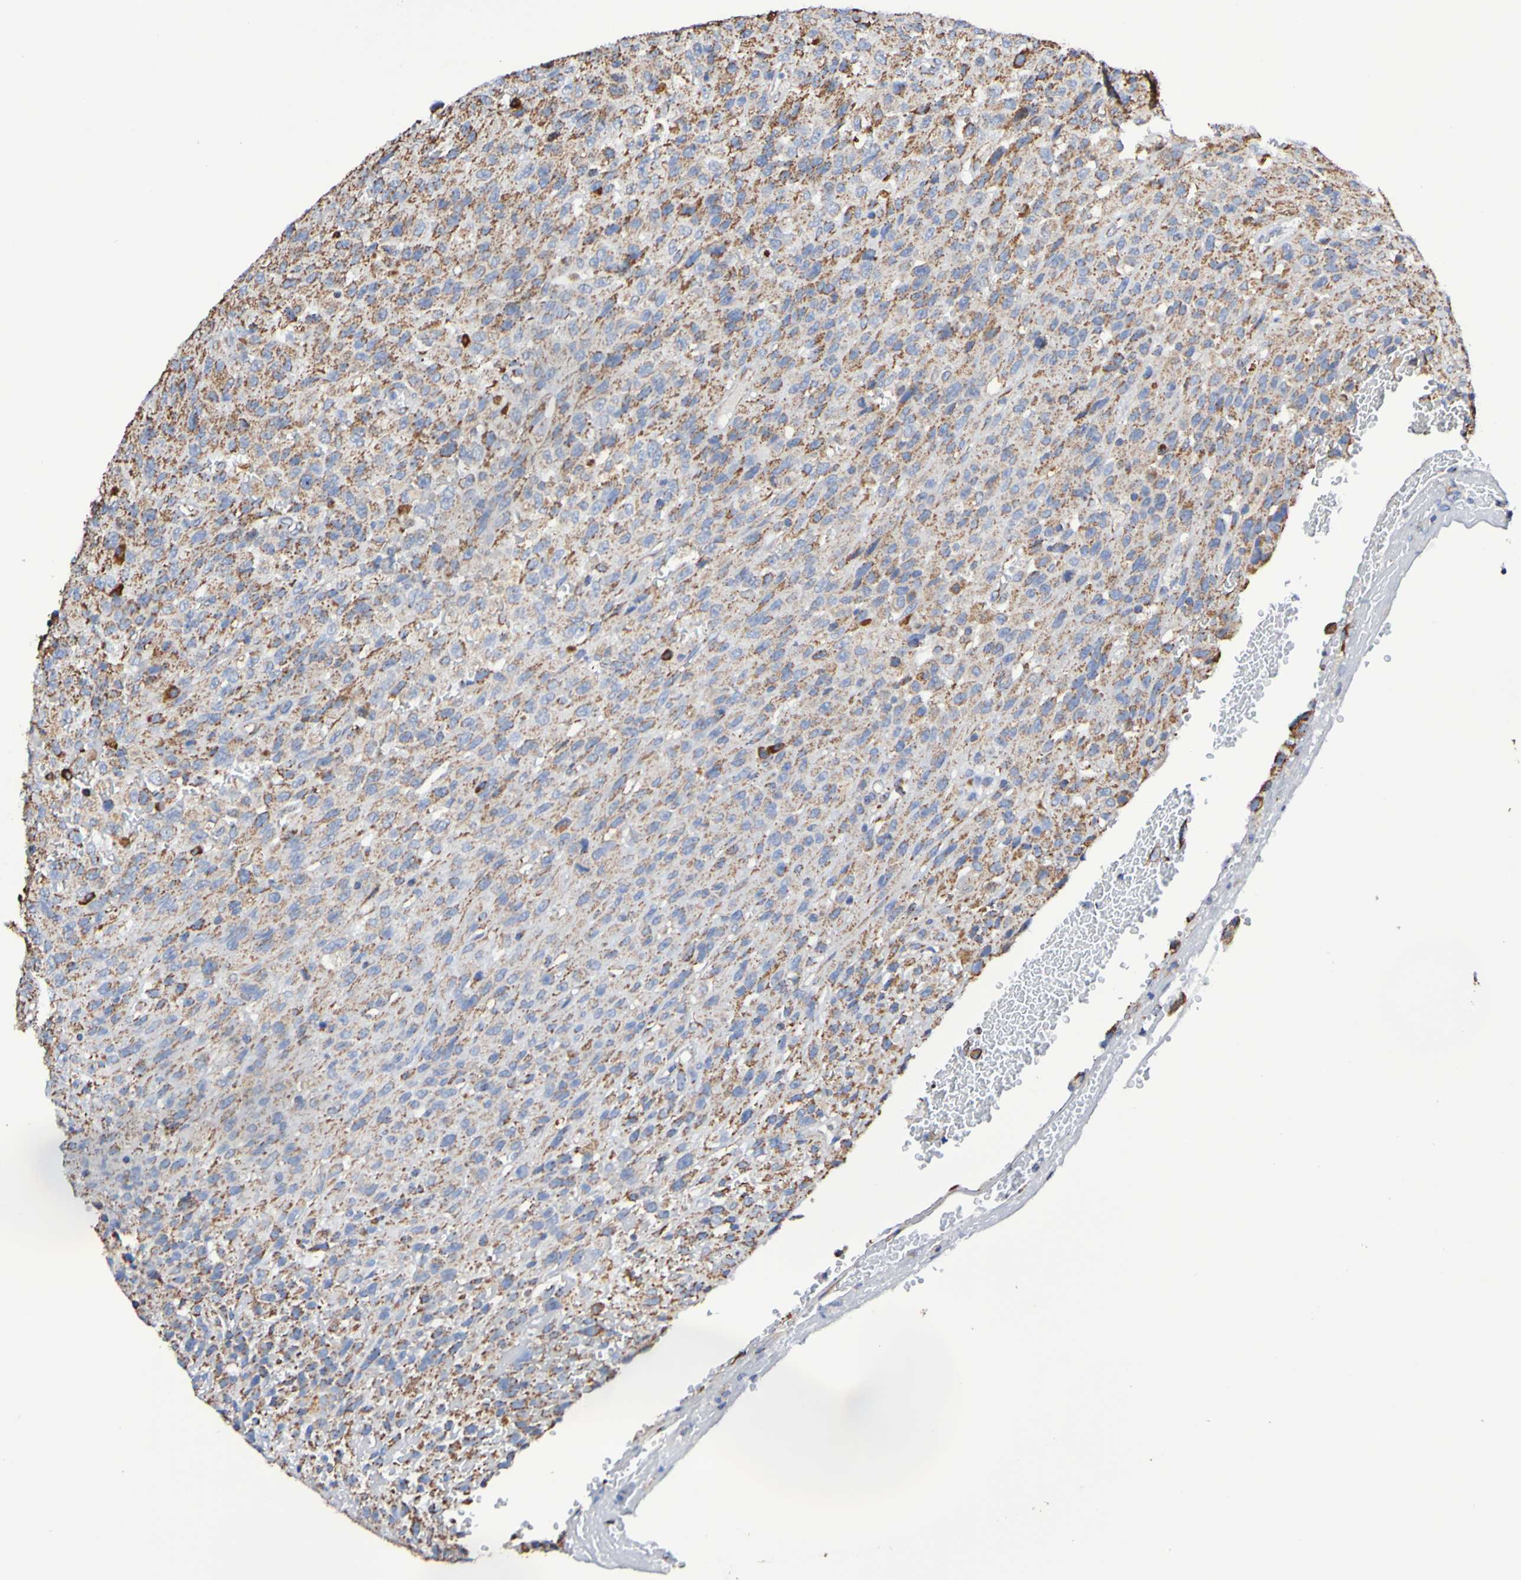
{"staining": {"intensity": "moderate", "quantity": ">75%", "location": "cytoplasmic/membranous"}, "tissue": "urothelial cancer", "cell_type": "Tumor cells", "image_type": "cancer", "snomed": [{"axis": "morphology", "description": "Urothelial carcinoma, High grade"}, {"axis": "topography", "description": "Urinary bladder"}], "caption": "The micrograph demonstrates staining of urothelial carcinoma (high-grade), revealing moderate cytoplasmic/membranous protein positivity (brown color) within tumor cells.", "gene": "IL18R1", "patient": {"sex": "male", "age": 66}}